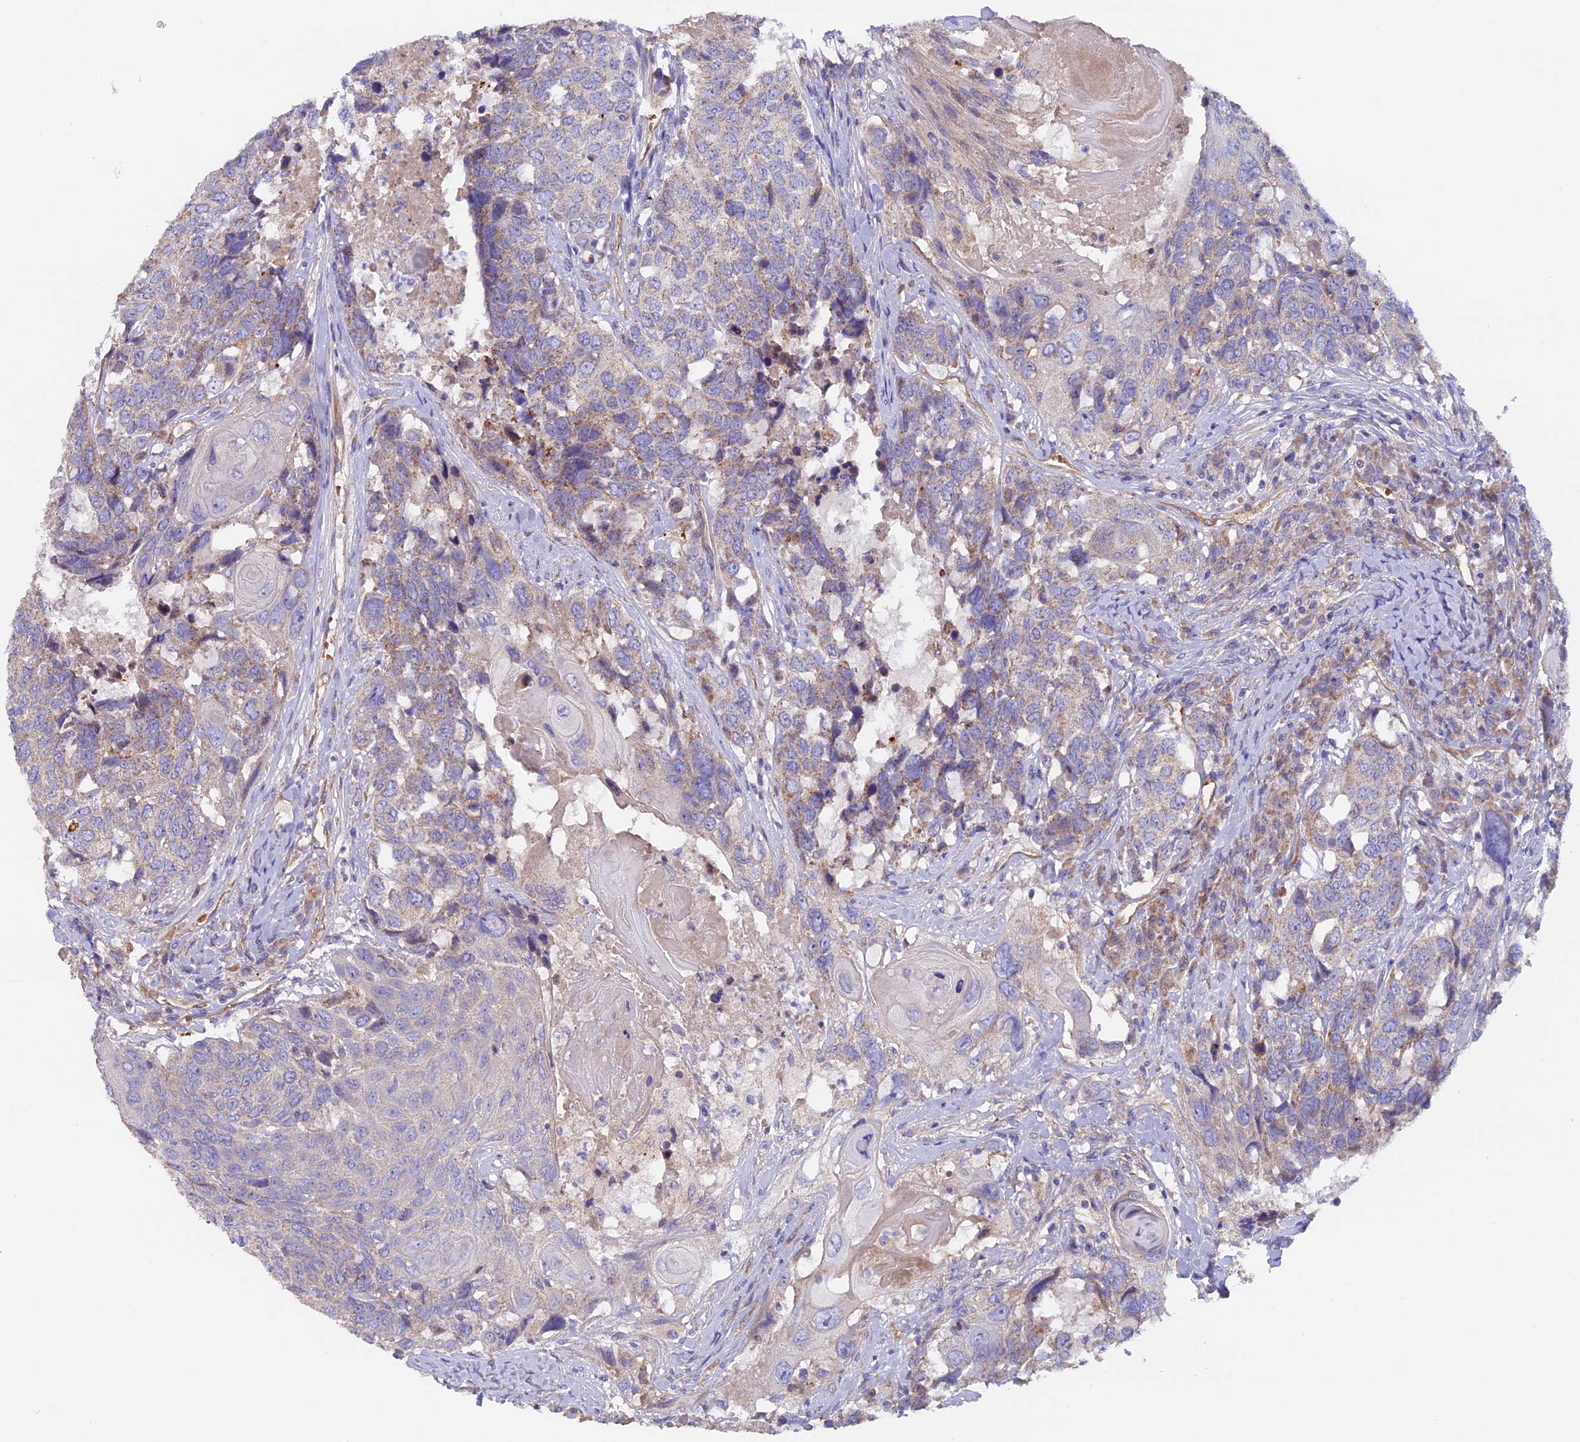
{"staining": {"intensity": "weak", "quantity": "25%-75%", "location": "cytoplasmic/membranous"}, "tissue": "head and neck cancer", "cell_type": "Tumor cells", "image_type": "cancer", "snomed": [{"axis": "morphology", "description": "Squamous cell carcinoma, NOS"}, {"axis": "topography", "description": "Head-Neck"}], "caption": "Head and neck cancer stained with a brown dye shows weak cytoplasmic/membranous positive staining in approximately 25%-75% of tumor cells.", "gene": "DUS3L", "patient": {"sex": "male", "age": 66}}